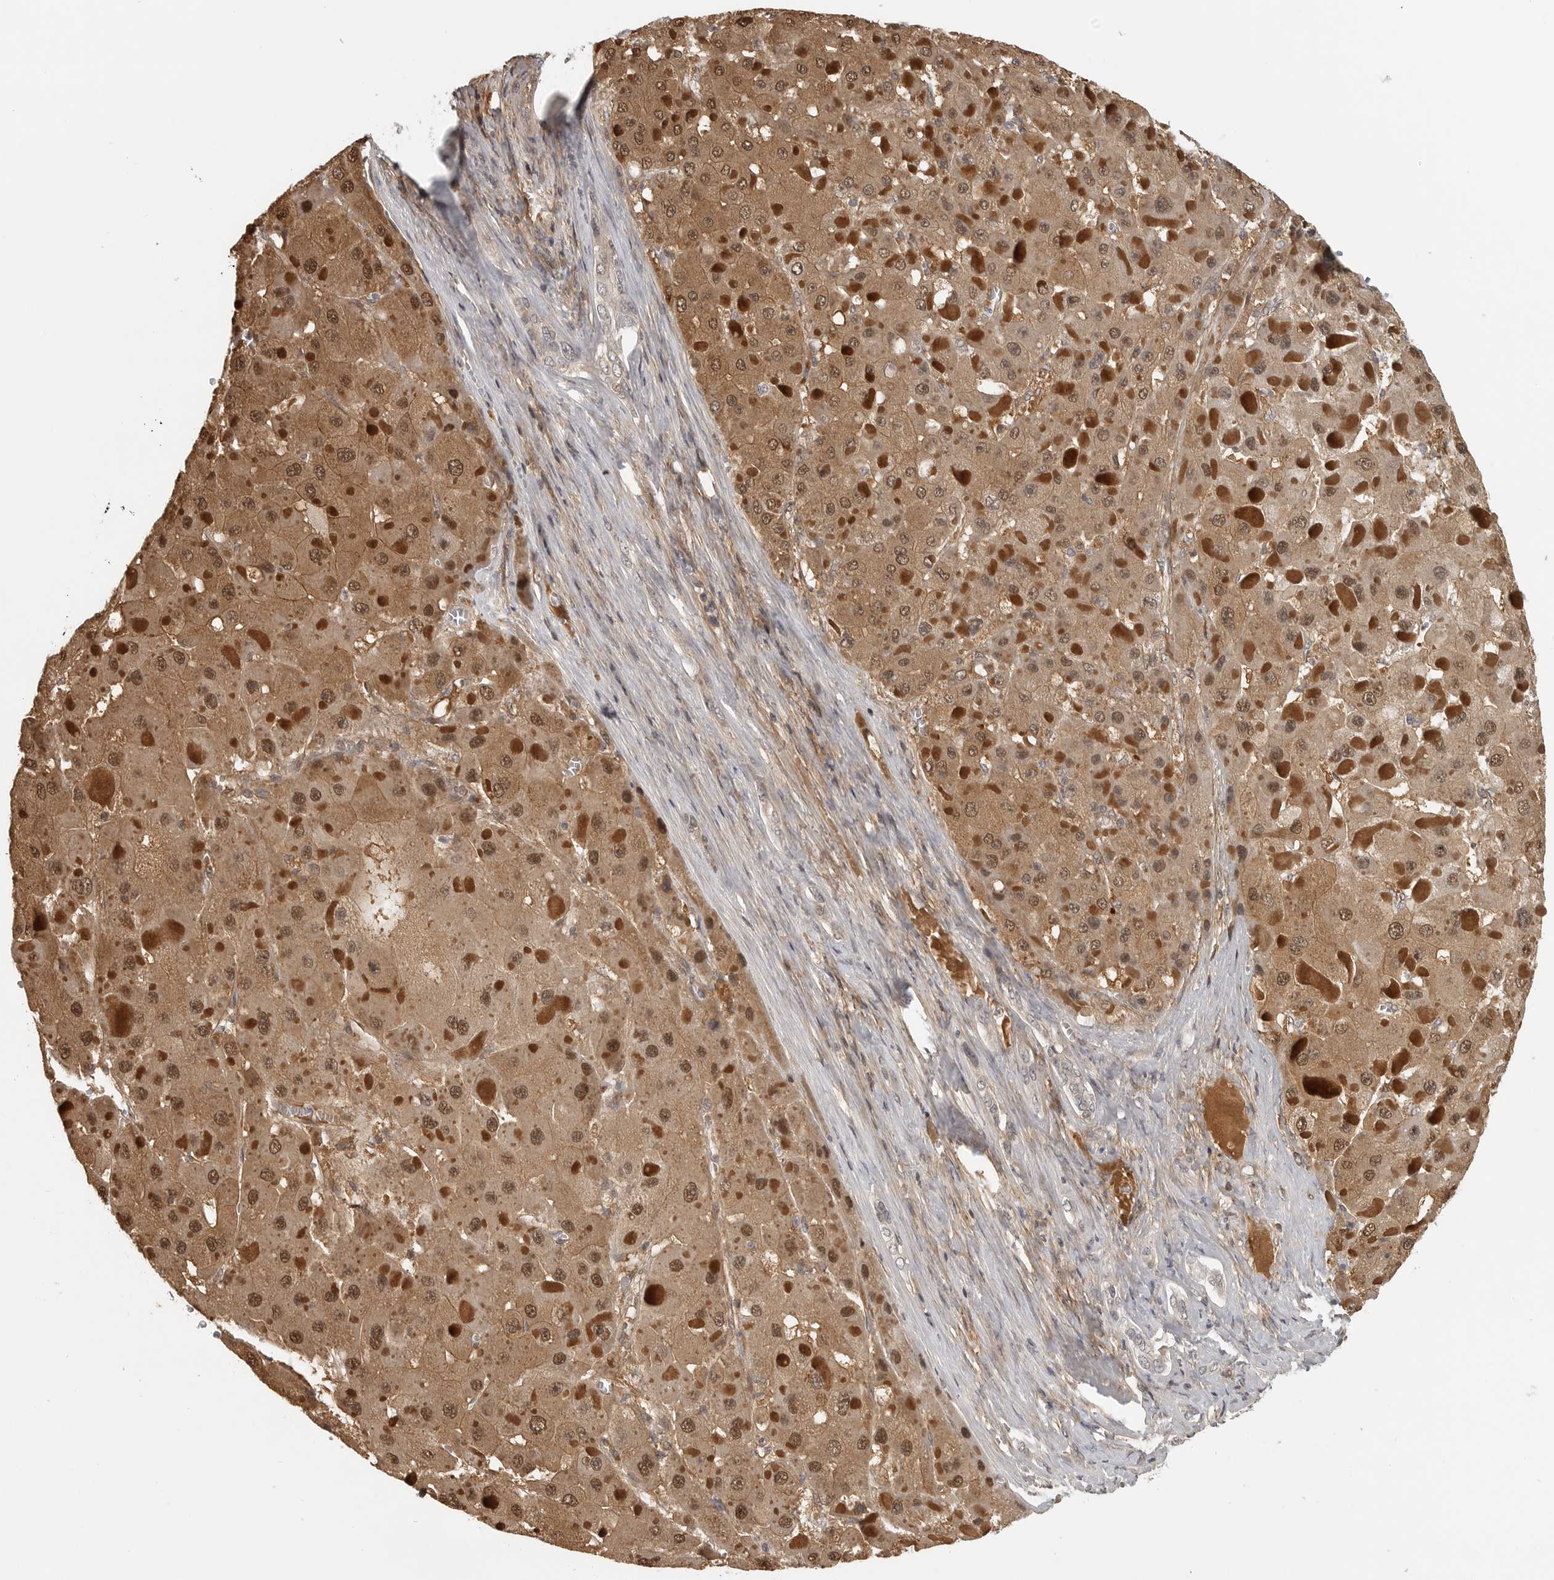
{"staining": {"intensity": "moderate", "quantity": ">75%", "location": "cytoplasmic/membranous,nuclear"}, "tissue": "liver cancer", "cell_type": "Tumor cells", "image_type": "cancer", "snomed": [{"axis": "morphology", "description": "Carcinoma, Hepatocellular, NOS"}, {"axis": "topography", "description": "Liver"}], "caption": "Liver cancer stained with immunohistochemistry (IHC) demonstrates moderate cytoplasmic/membranous and nuclear positivity in about >75% of tumor cells.", "gene": "UROD", "patient": {"sex": "female", "age": 73}}